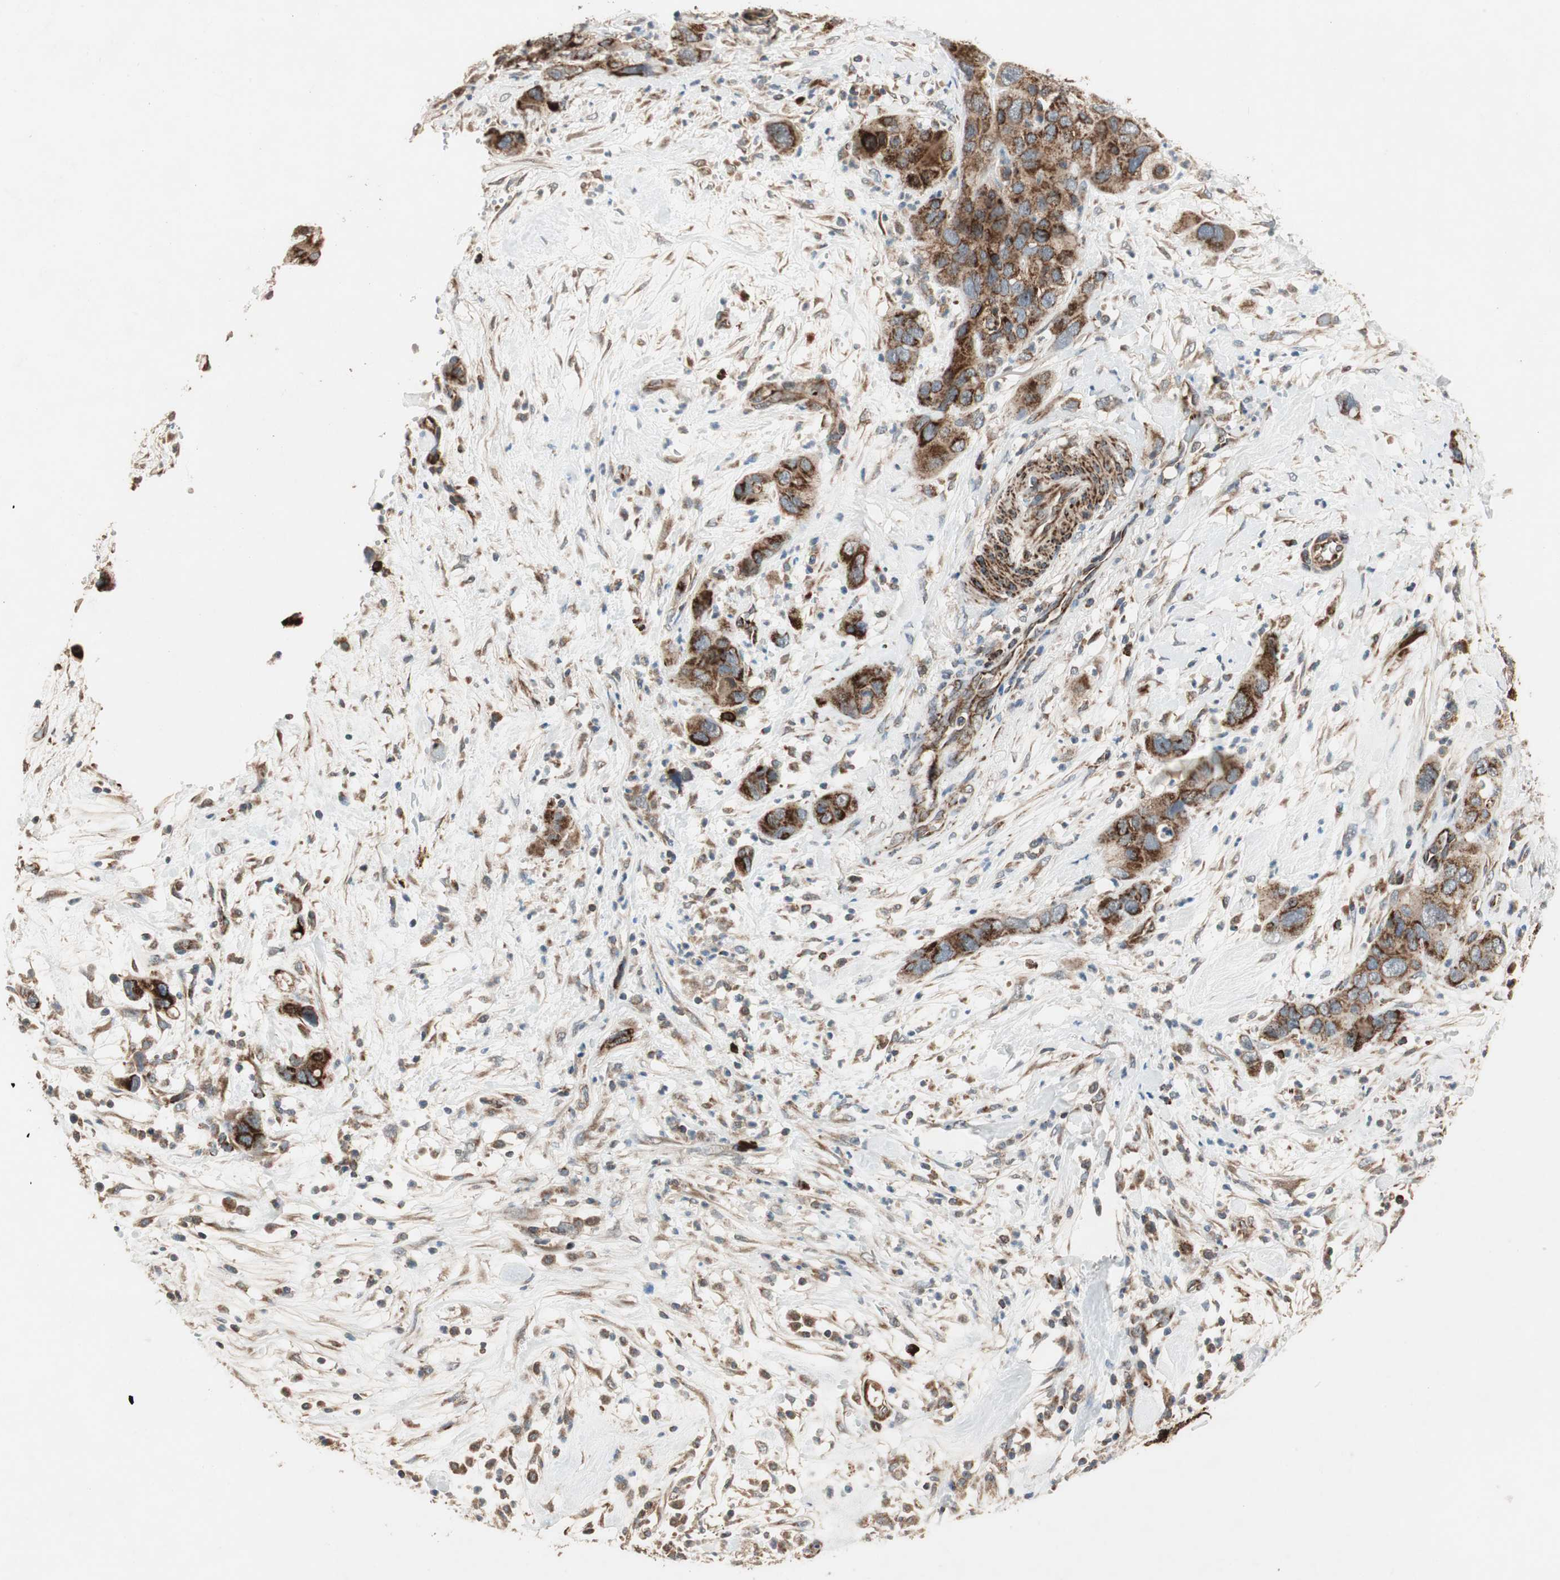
{"staining": {"intensity": "strong", "quantity": ">75%", "location": "cytoplasmic/membranous"}, "tissue": "pancreatic cancer", "cell_type": "Tumor cells", "image_type": "cancer", "snomed": [{"axis": "morphology", "description": "Adenocarcinoma, NOS"}, {"axis": "topography", "description": "Pancreas"}], "caption": "Strong cytoplasmic/membranous positivity is seen in approximately >75% of tumor cells in pancreatic cancer.", "gene": "AKAP1", "patient": {"sex": "female", "age": 71}}